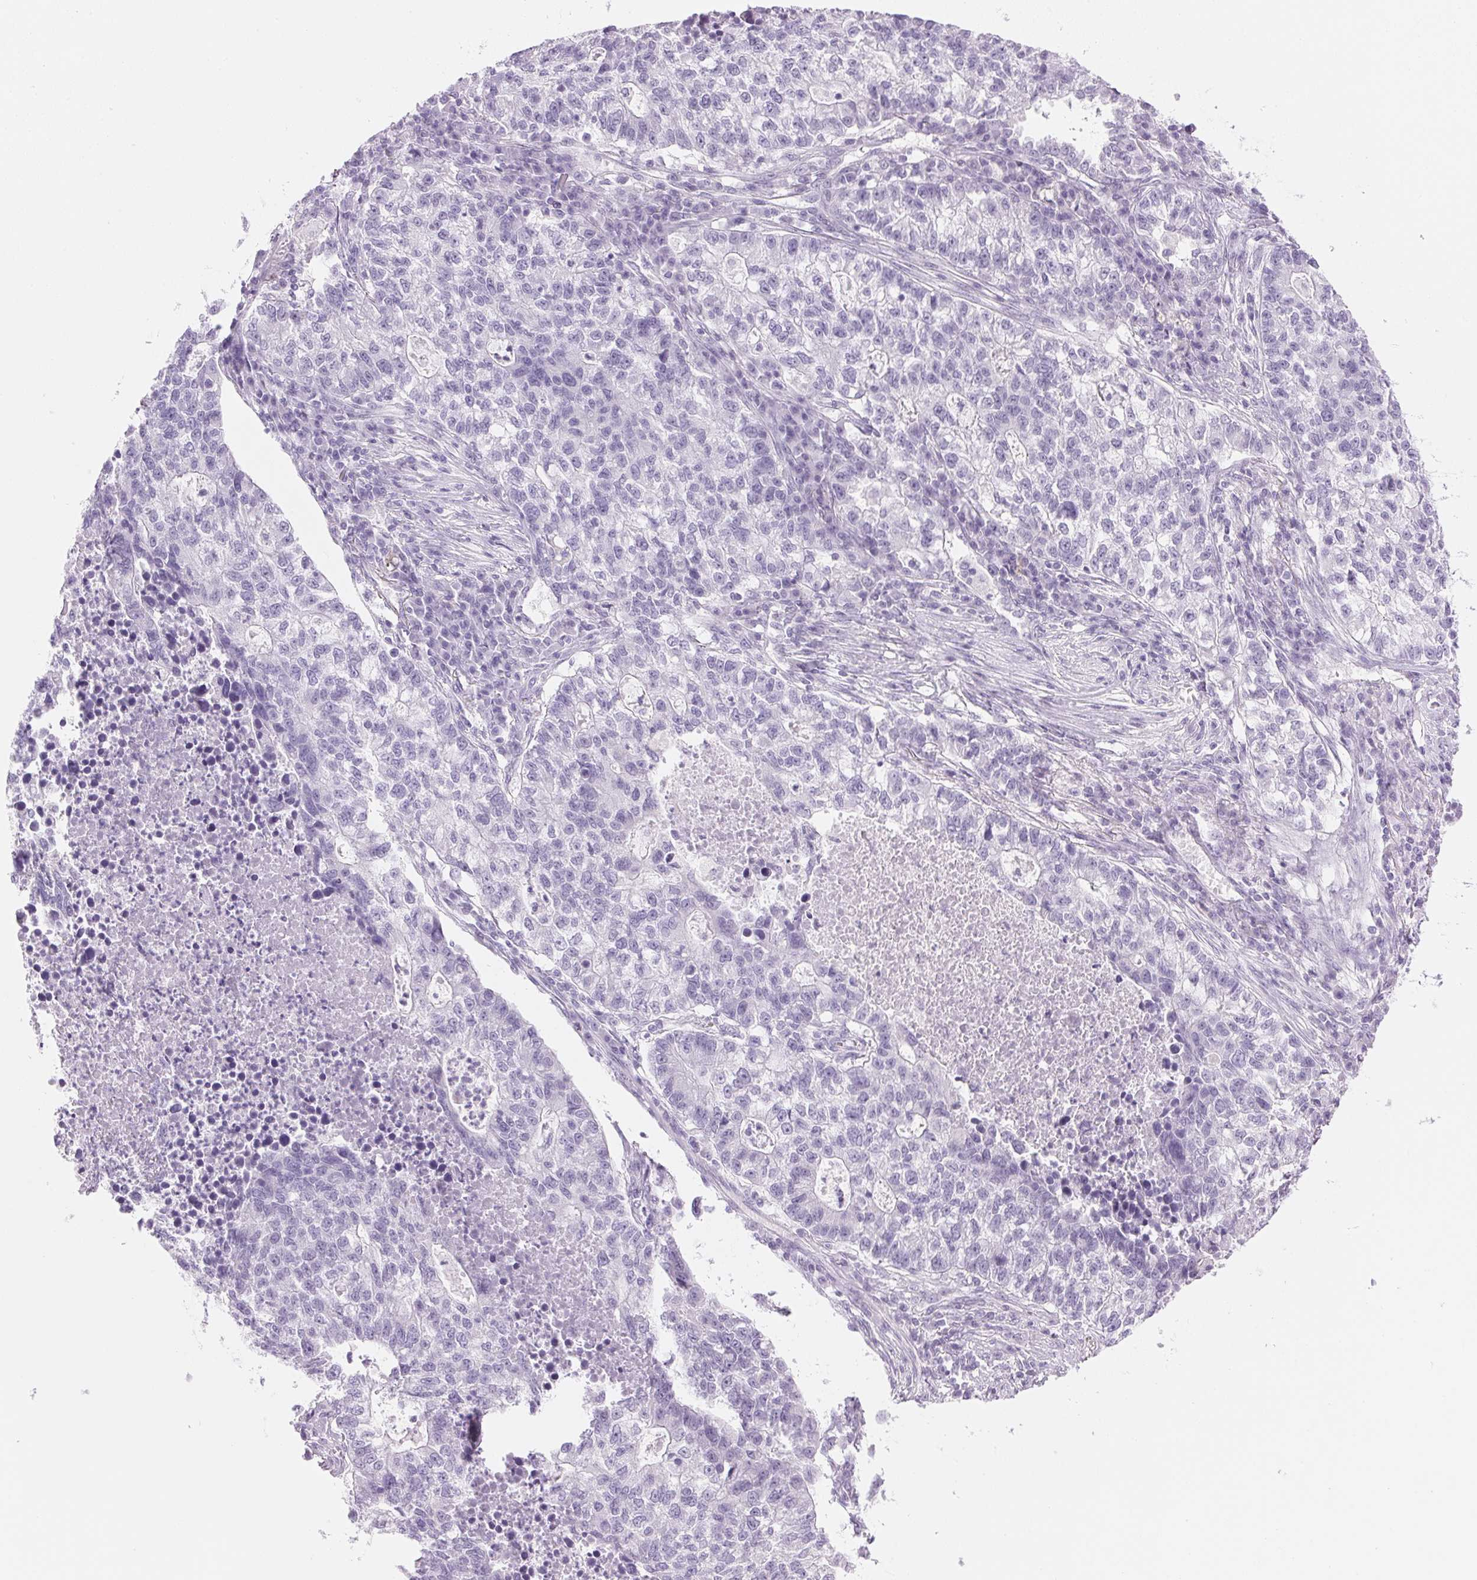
{"staining": {"intensity": "negative", "quantity": "none", "location": "none"}, "tissue": "lung cancer", "cell_type": "Tumor cells", "image_type": "cancer", "snomed": [{"axis": "morphology", "description": "Adenocarcinoma, NOS"}, {"axis": "topography", "description": "Lung"}], "caption": "Histopathology image shows no protein positivity in tumor cells of lung cancer tissue.", "gene": "IGFBP1", "patient": {"sex": "male", "age": 57}}